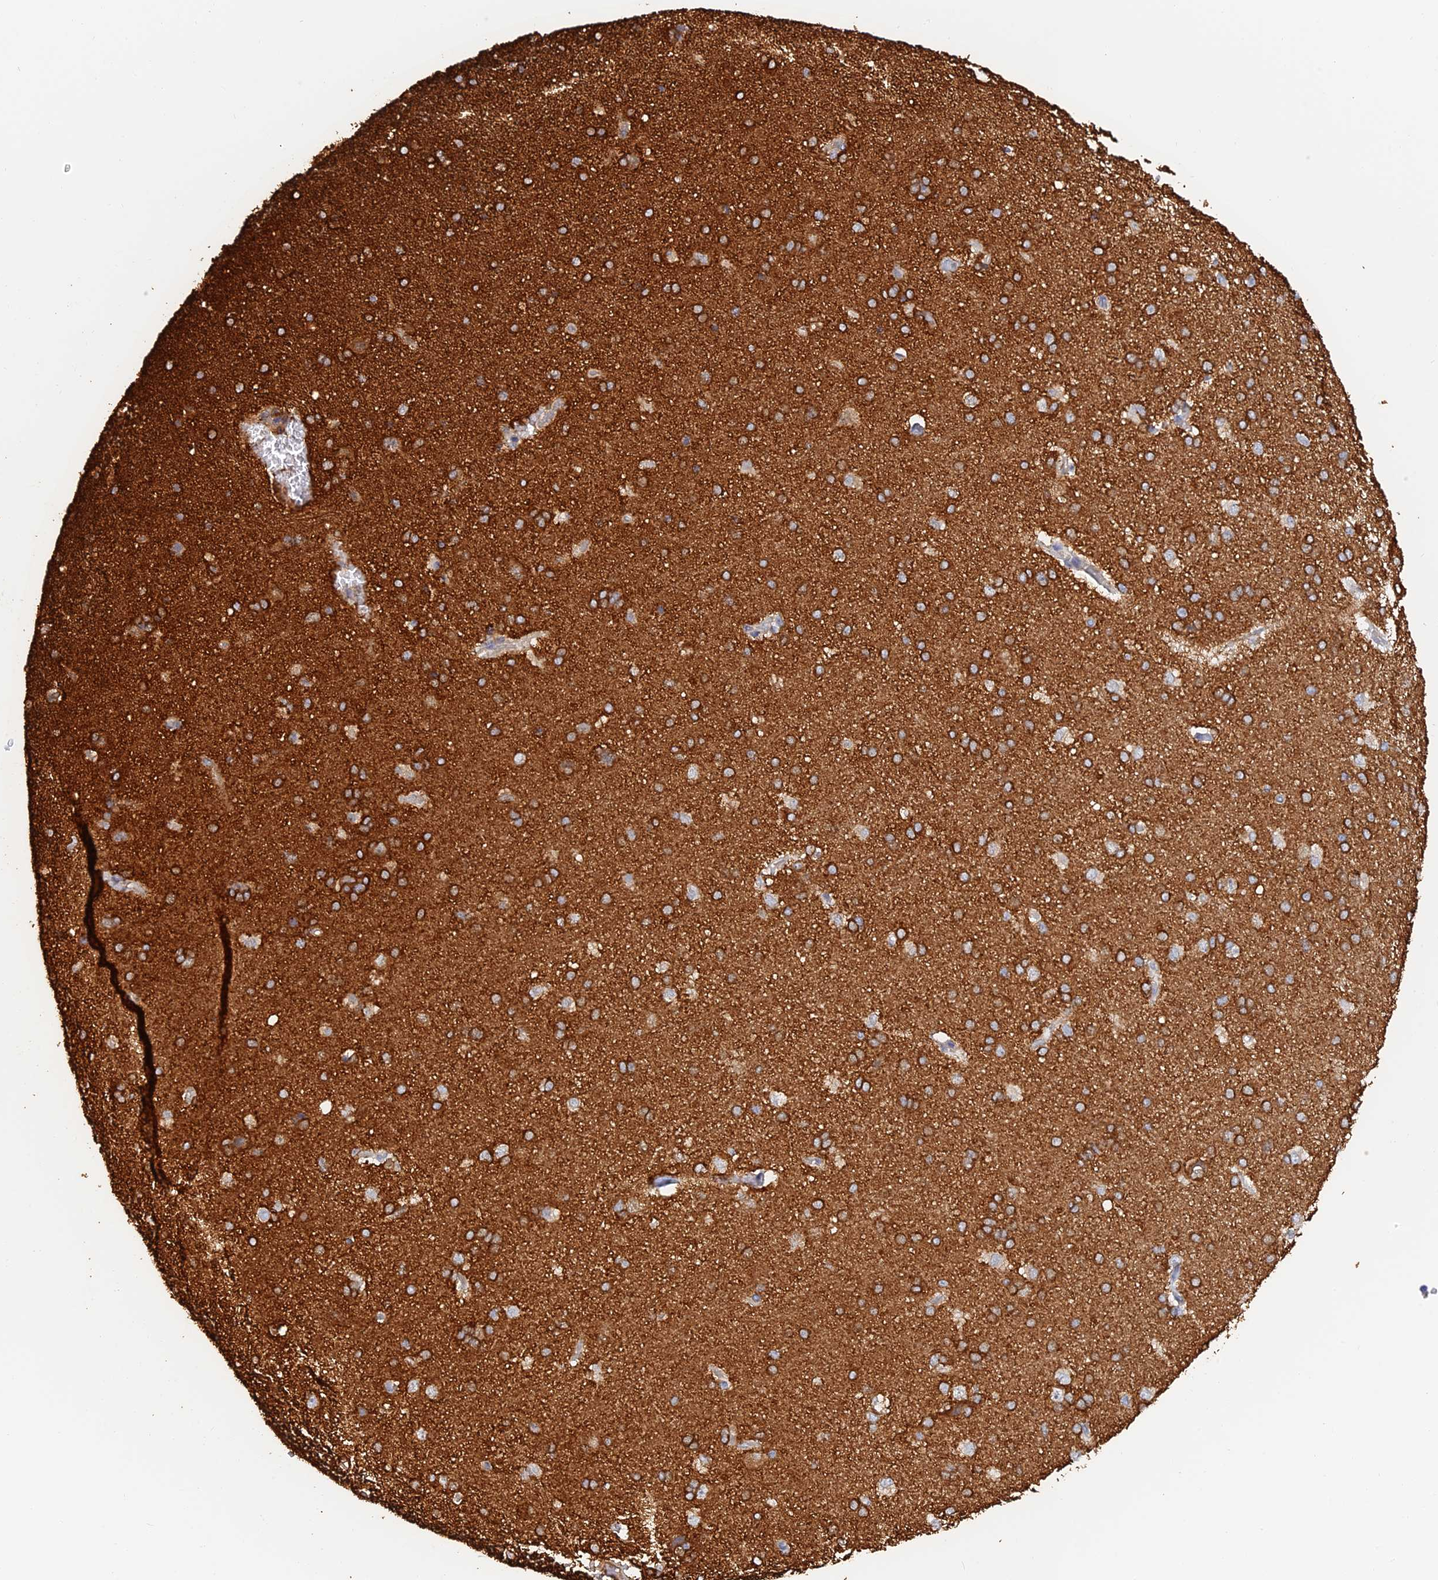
{"staining": {"intensity": "negative", "quantity": "none", "location": "none"}, "tissue": "cerebral cortex", "cell_type": "Endothelial cells", "image_type": "normal", "snomed": [{"axis": "morphology", "description": "Normal tissue, NOS"}, {"axis": "topography", "description": "Cerebral cortex"}], "caption": "Endothelial cells are negative for brown protein staining in normal cerebral cortex. Brightfield microscopy of immunohistochemistry stained with DAB (brown) and hematoxylin (blue), captured at high magnification.", "gene": "WBP11", "patient": {"sex": "male", "age": 62}}